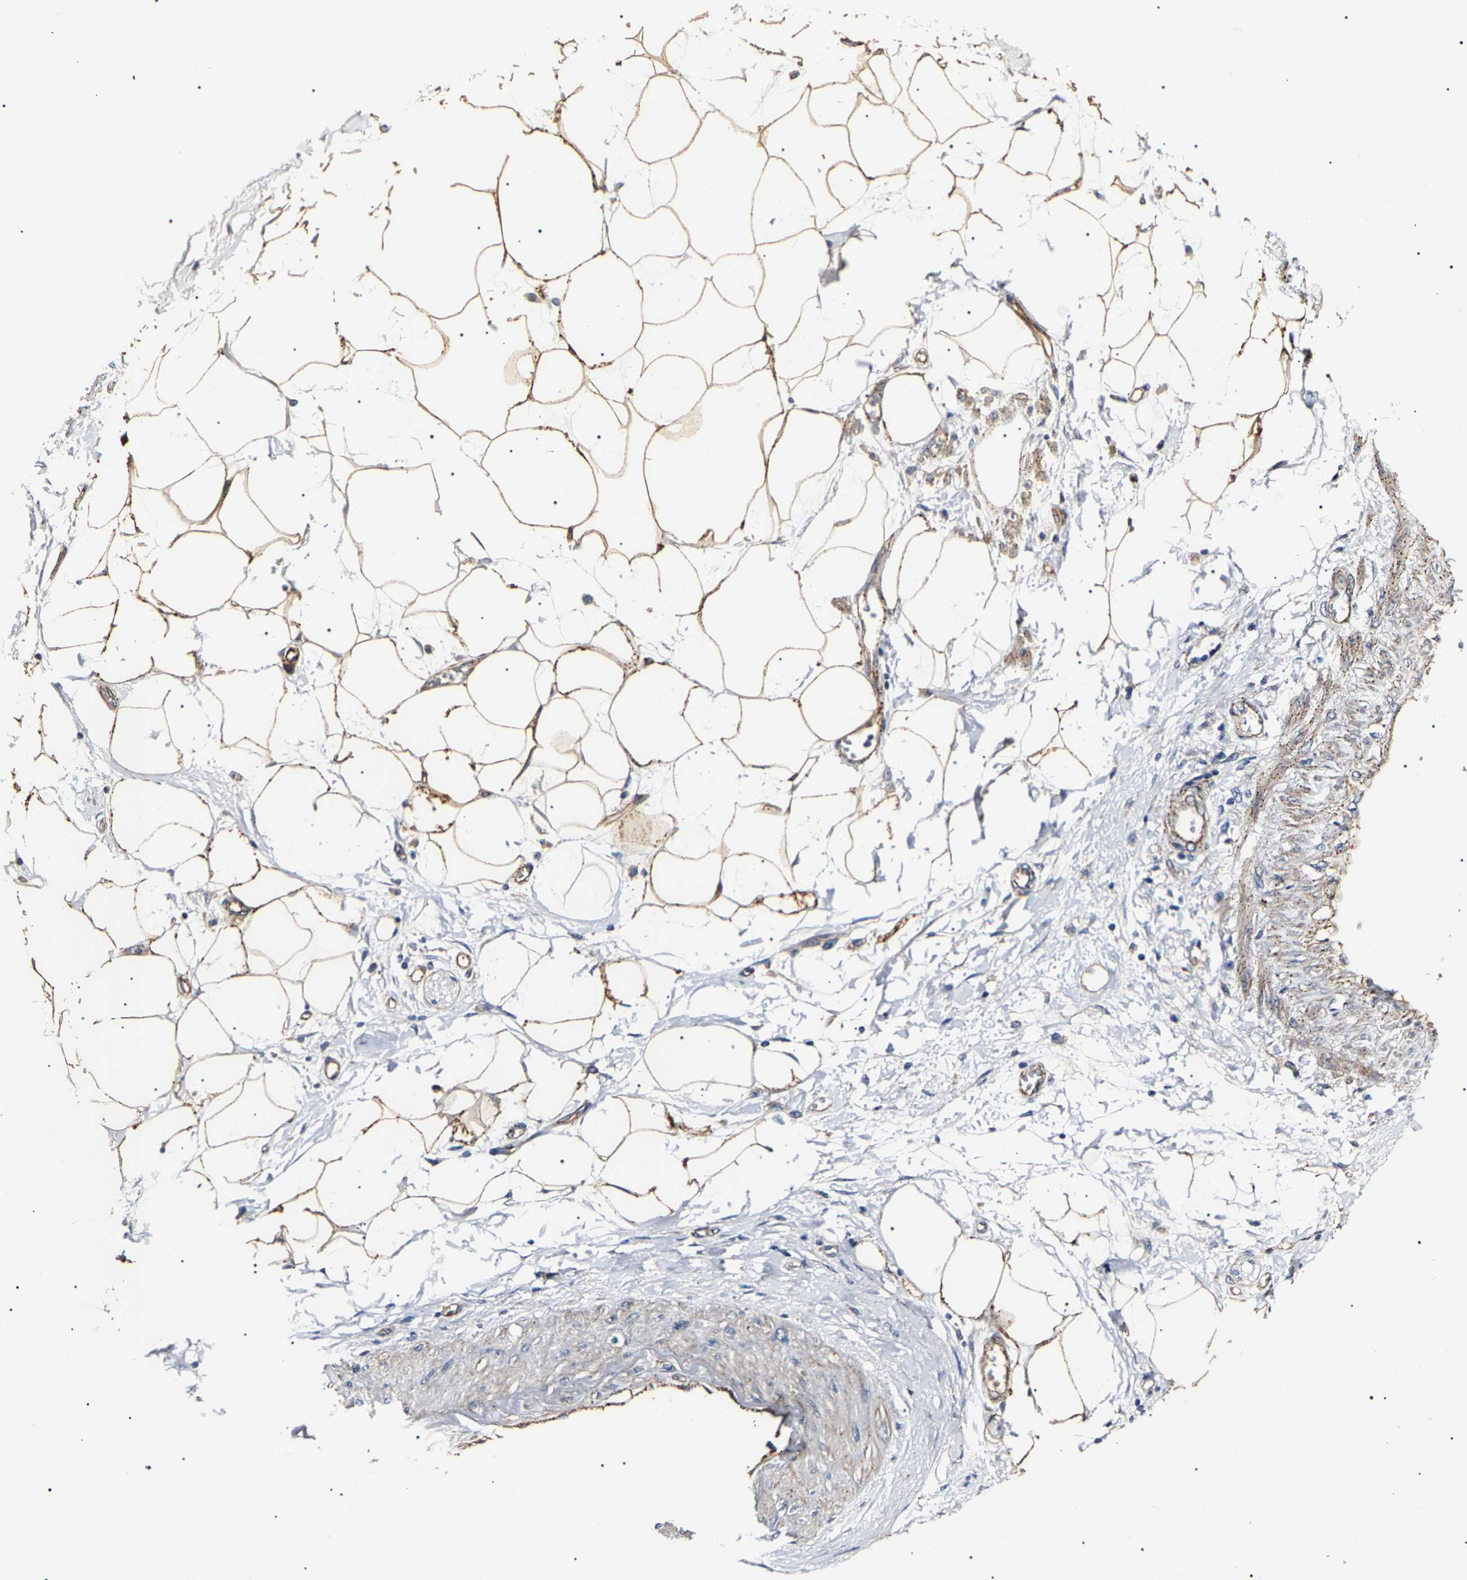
{"staining": {"intensity": "moderate", "quantity": ">75%", "location": "cytoplasmic/membranous"}, "tissue": "adipose tissue", "cell_type": "Adipocytes", "image_type": "normal", "snomed": [{"axis": "morphology", "description": "Normal tissue, NOS"}, {"axis": "morphology", "description": "Adenocarcinoma, NOS"}, {"axis": "topography", "description": "Duodenum"}, {"axis": "topography", "description": "Peripheral nerve tissue"}], "caption": "A histopathology image of human adipose tissue stained for a protein reveals moderate cytoplasmic/membranous brown staining in adipocytes.", "gene": "KLHL42", "patient": {"sex": "female", "age": 60}}